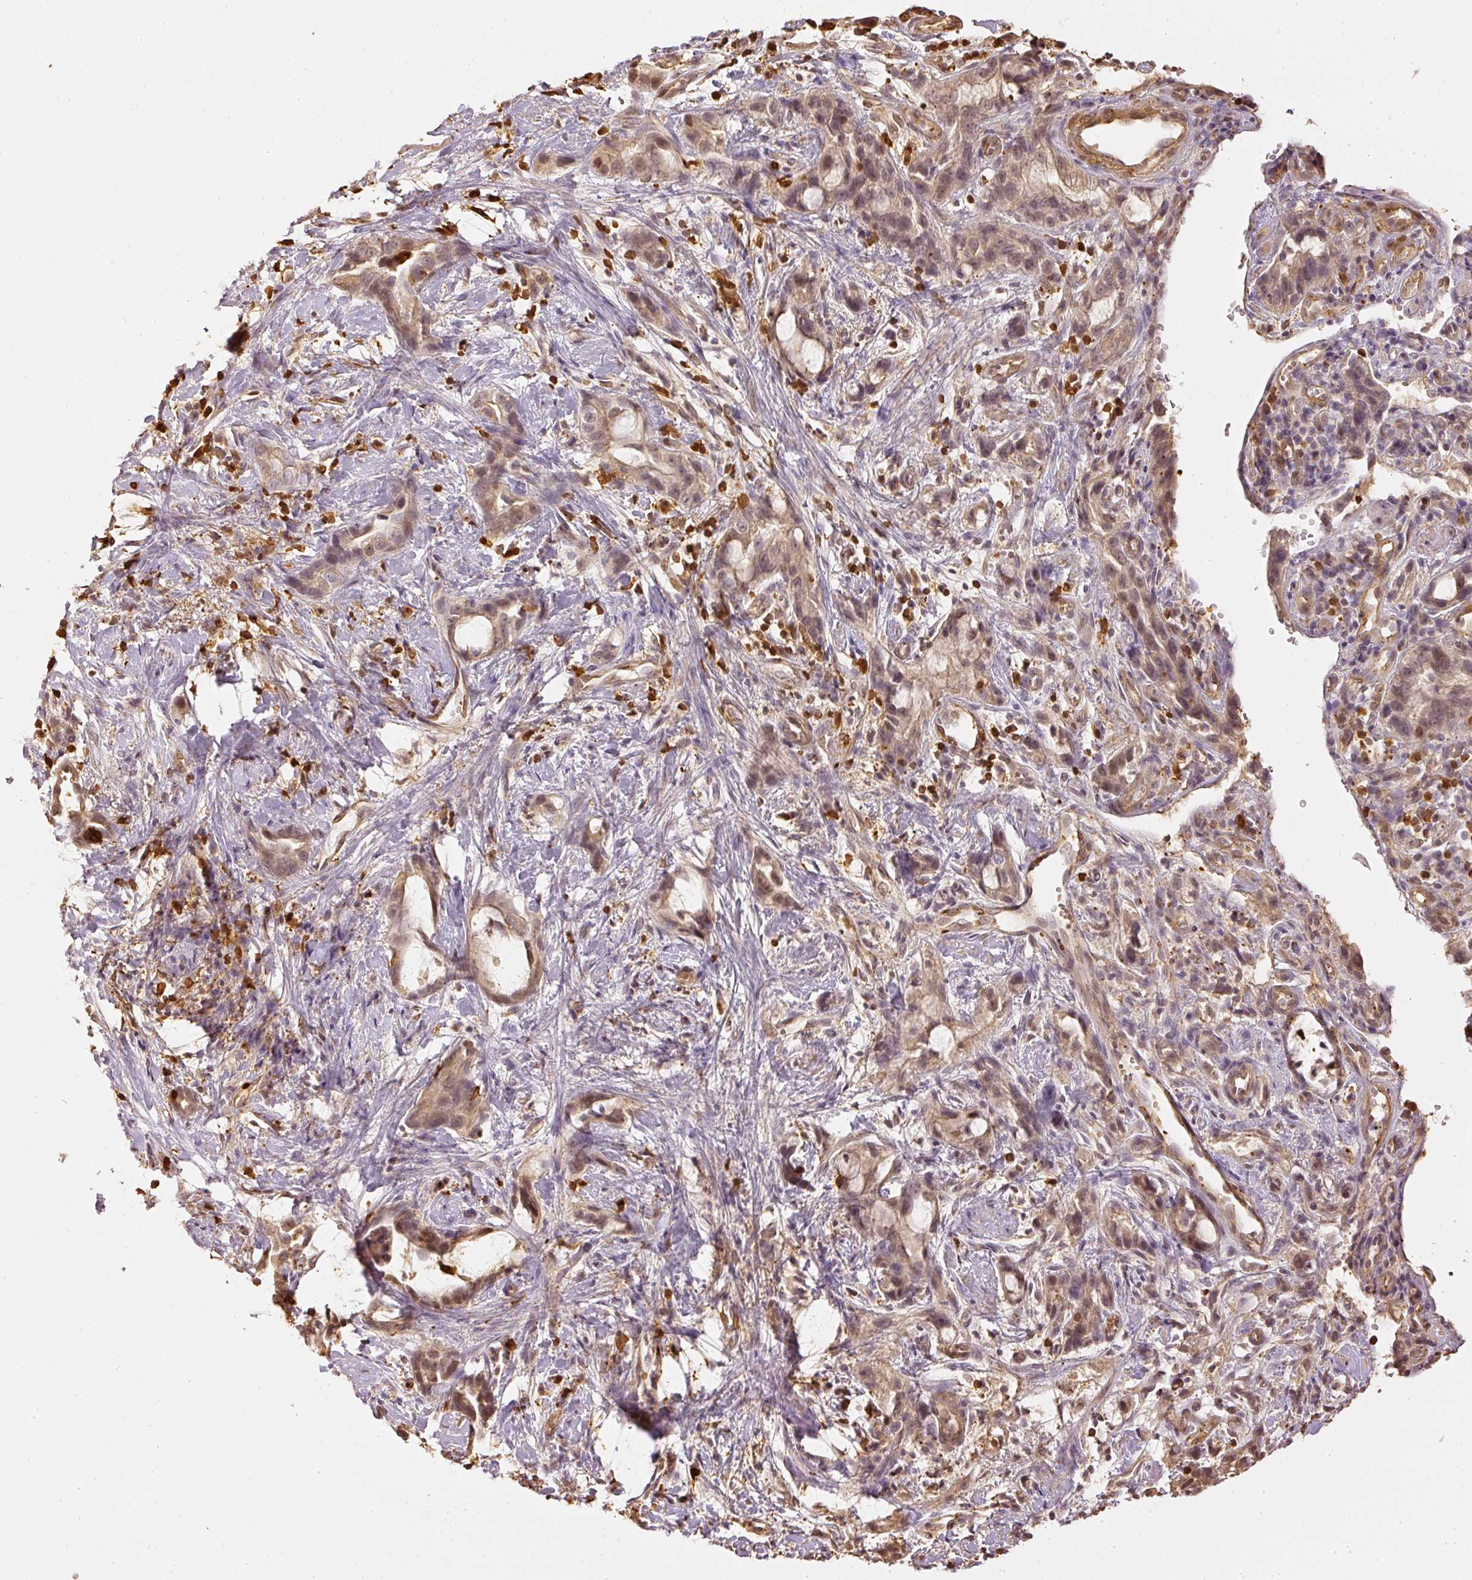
{"staining": {"intensity": "weak", "quantity": "25%-75%", "location": "nuclear"}, "tissue": "stomach cancer", "cell_type": "Tumor cells", "image_type": "cancer", "snomed": [{"axis": "morphology", "description": "Adenocarcinoma, NOS"}, {"axis": "topography", "description": "Stomach"}], "caption": "This is an image of IHC staining of adenocarcinoma (stomach), which shows weak positivity in the nuclear of tumor cells.", "gene": "PFN1", "patient": {"sex": "male", "age": 55}}